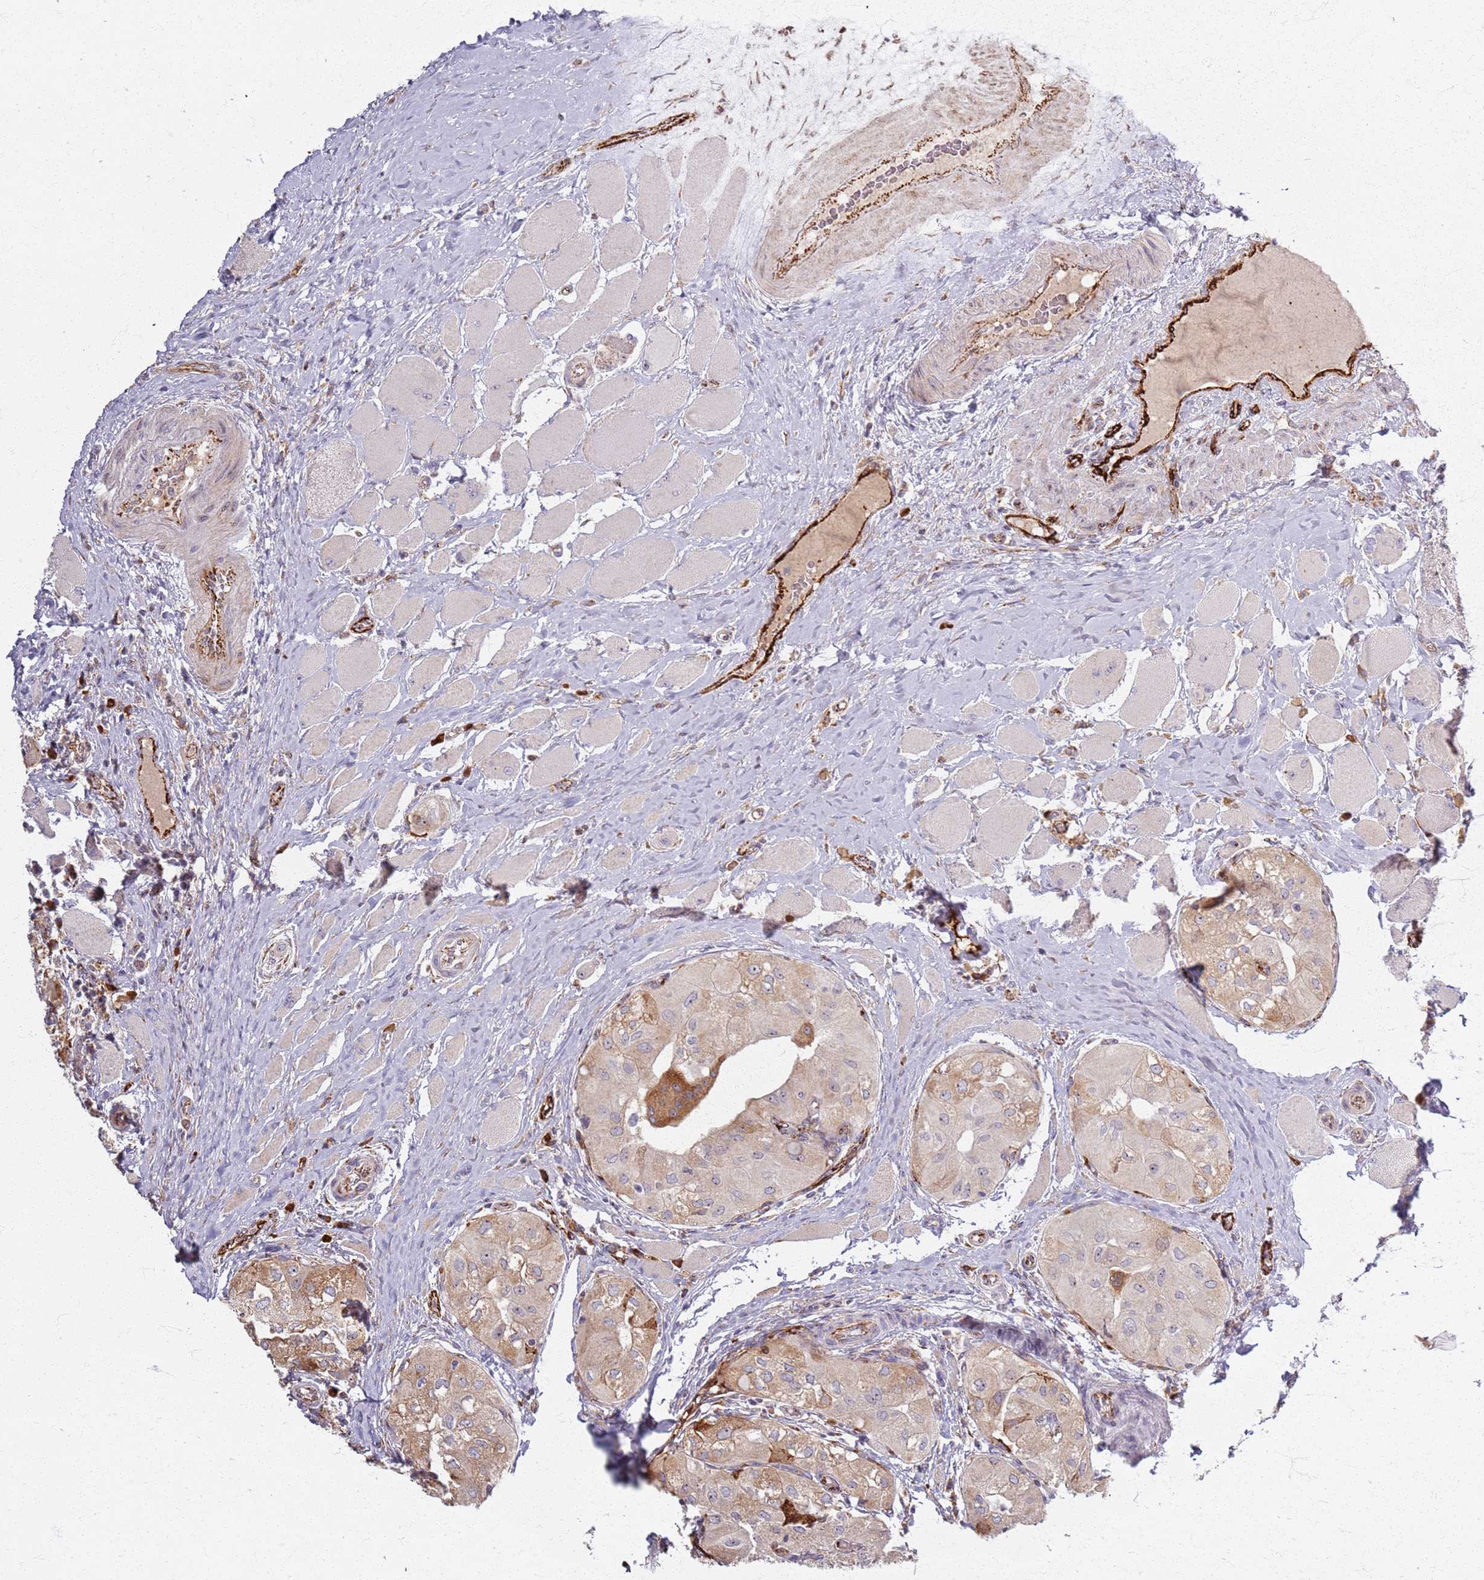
{"staining": {"intensity": "moderate", "quantity": "25%-75%", "location": "cytoplasmic/membranous,nuclear"}, "tissue": "thyroid cancer", "cell_type": "Tumor cells", "image_type": "cancer", "snomed": [{"axis": "morphology", "description": "Papillary adenocarcinoma, NOS"}, {"axis": "topography", "description": "Thyroid gland"}], "caption": "Thyroid cancer tissue reveals moderate cytoplasmic/membranous and nuclear staining in about 25%-75% of tumor cells", "gene": "KRI1", "patient": {"sex": "female", "age": 59}}